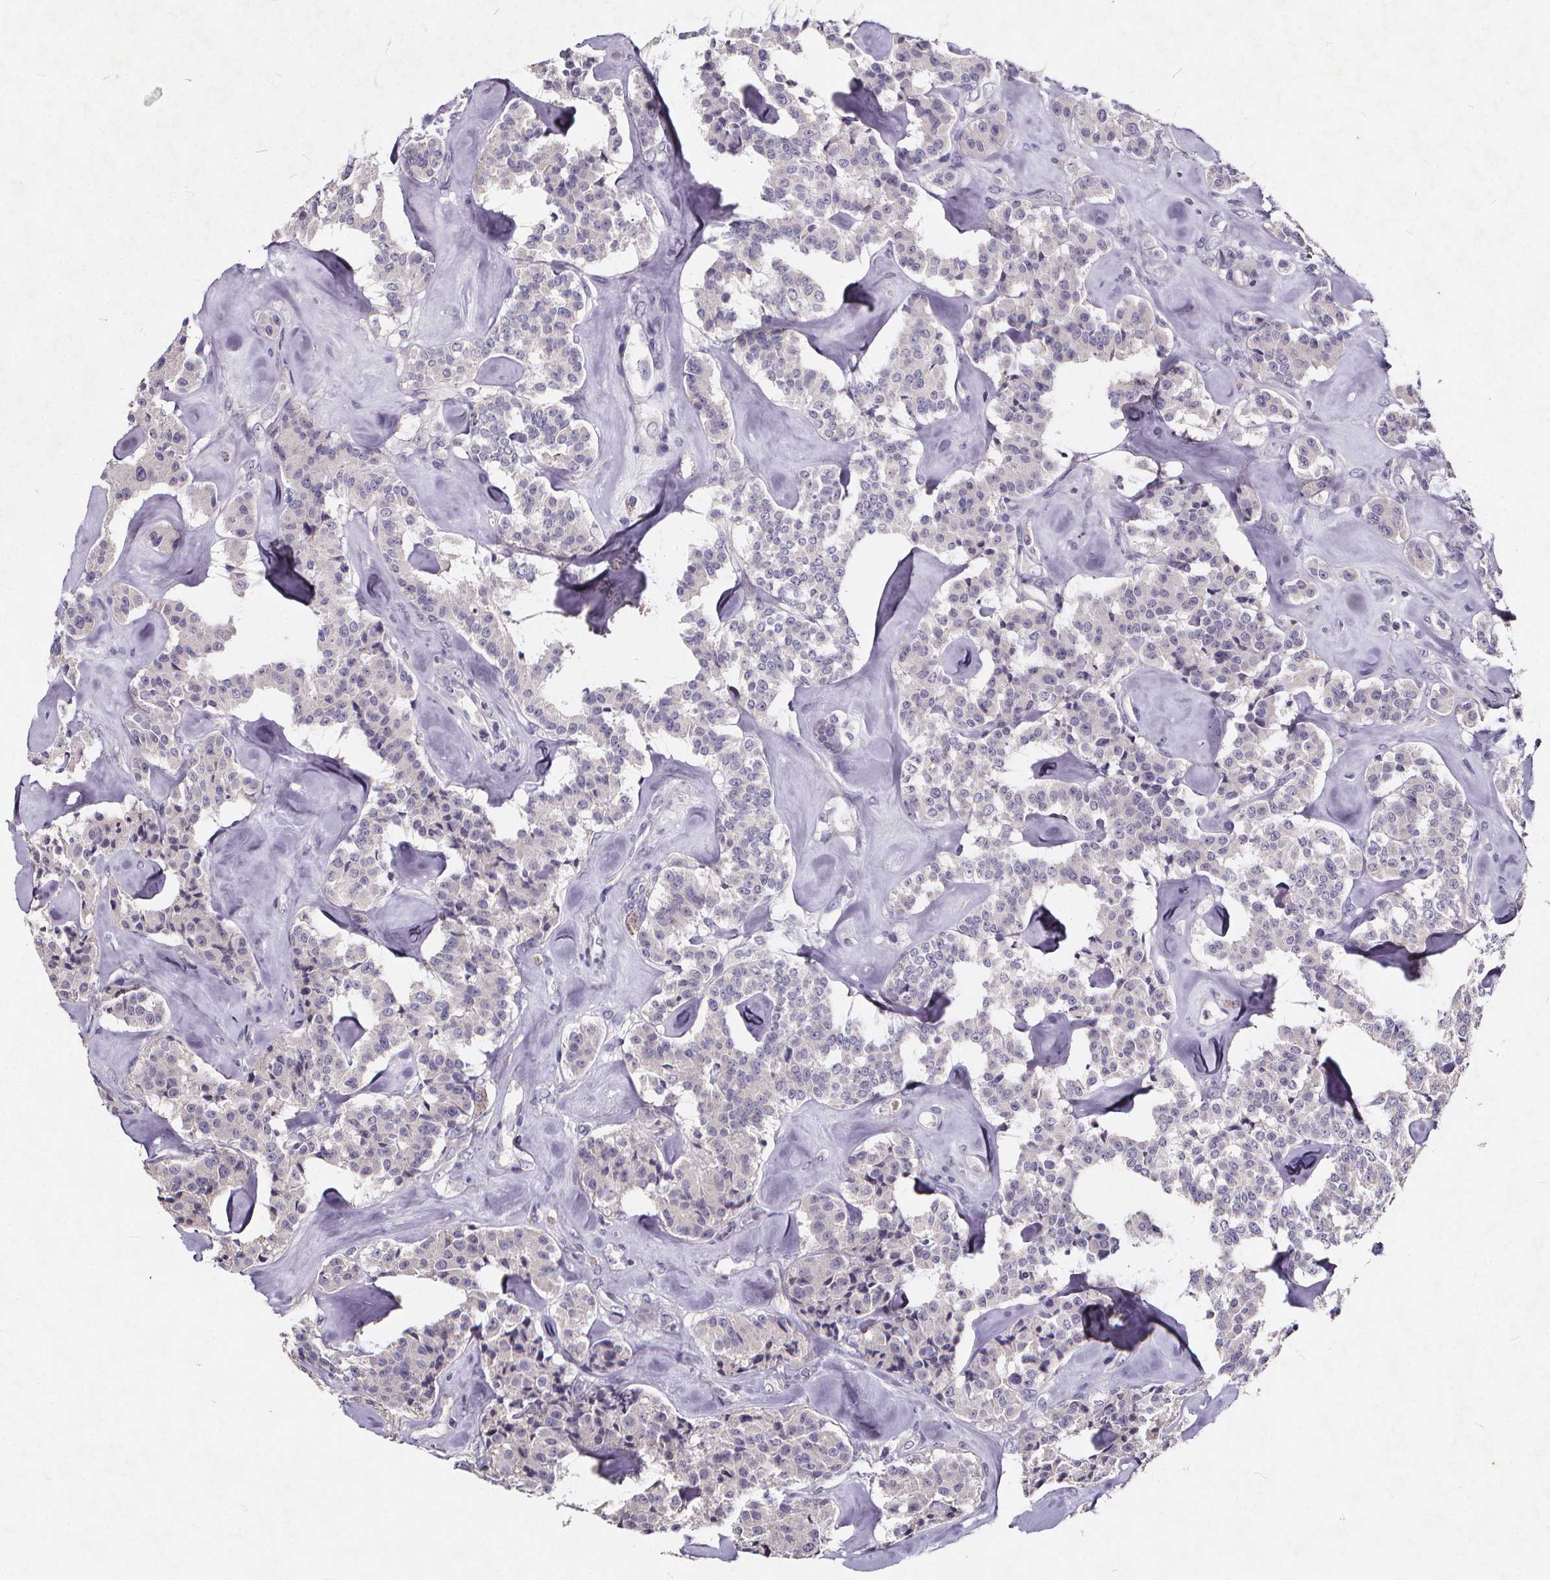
{"staining": {"intensity": "negative", "quantity": "none", "location": "none"}, "tissue": "carcinoid", "cell_type": "Tumor cells", "image_type": "cancer", "snomed": [{"axis": "morphology", "description": "Carcinoid, malignant, NOS"}, {"axis": "topography", "description": "Pancreas"}], "caption": "IHC photomicrograph of neoplastic tissue: malignant carcinoid stained with DAB (3,3'-diaminobenzidine) displays no significant protein positivity in tumor cells.", "gene": "TSPAN14", "patient": {"sex": "male", "age": 41}}